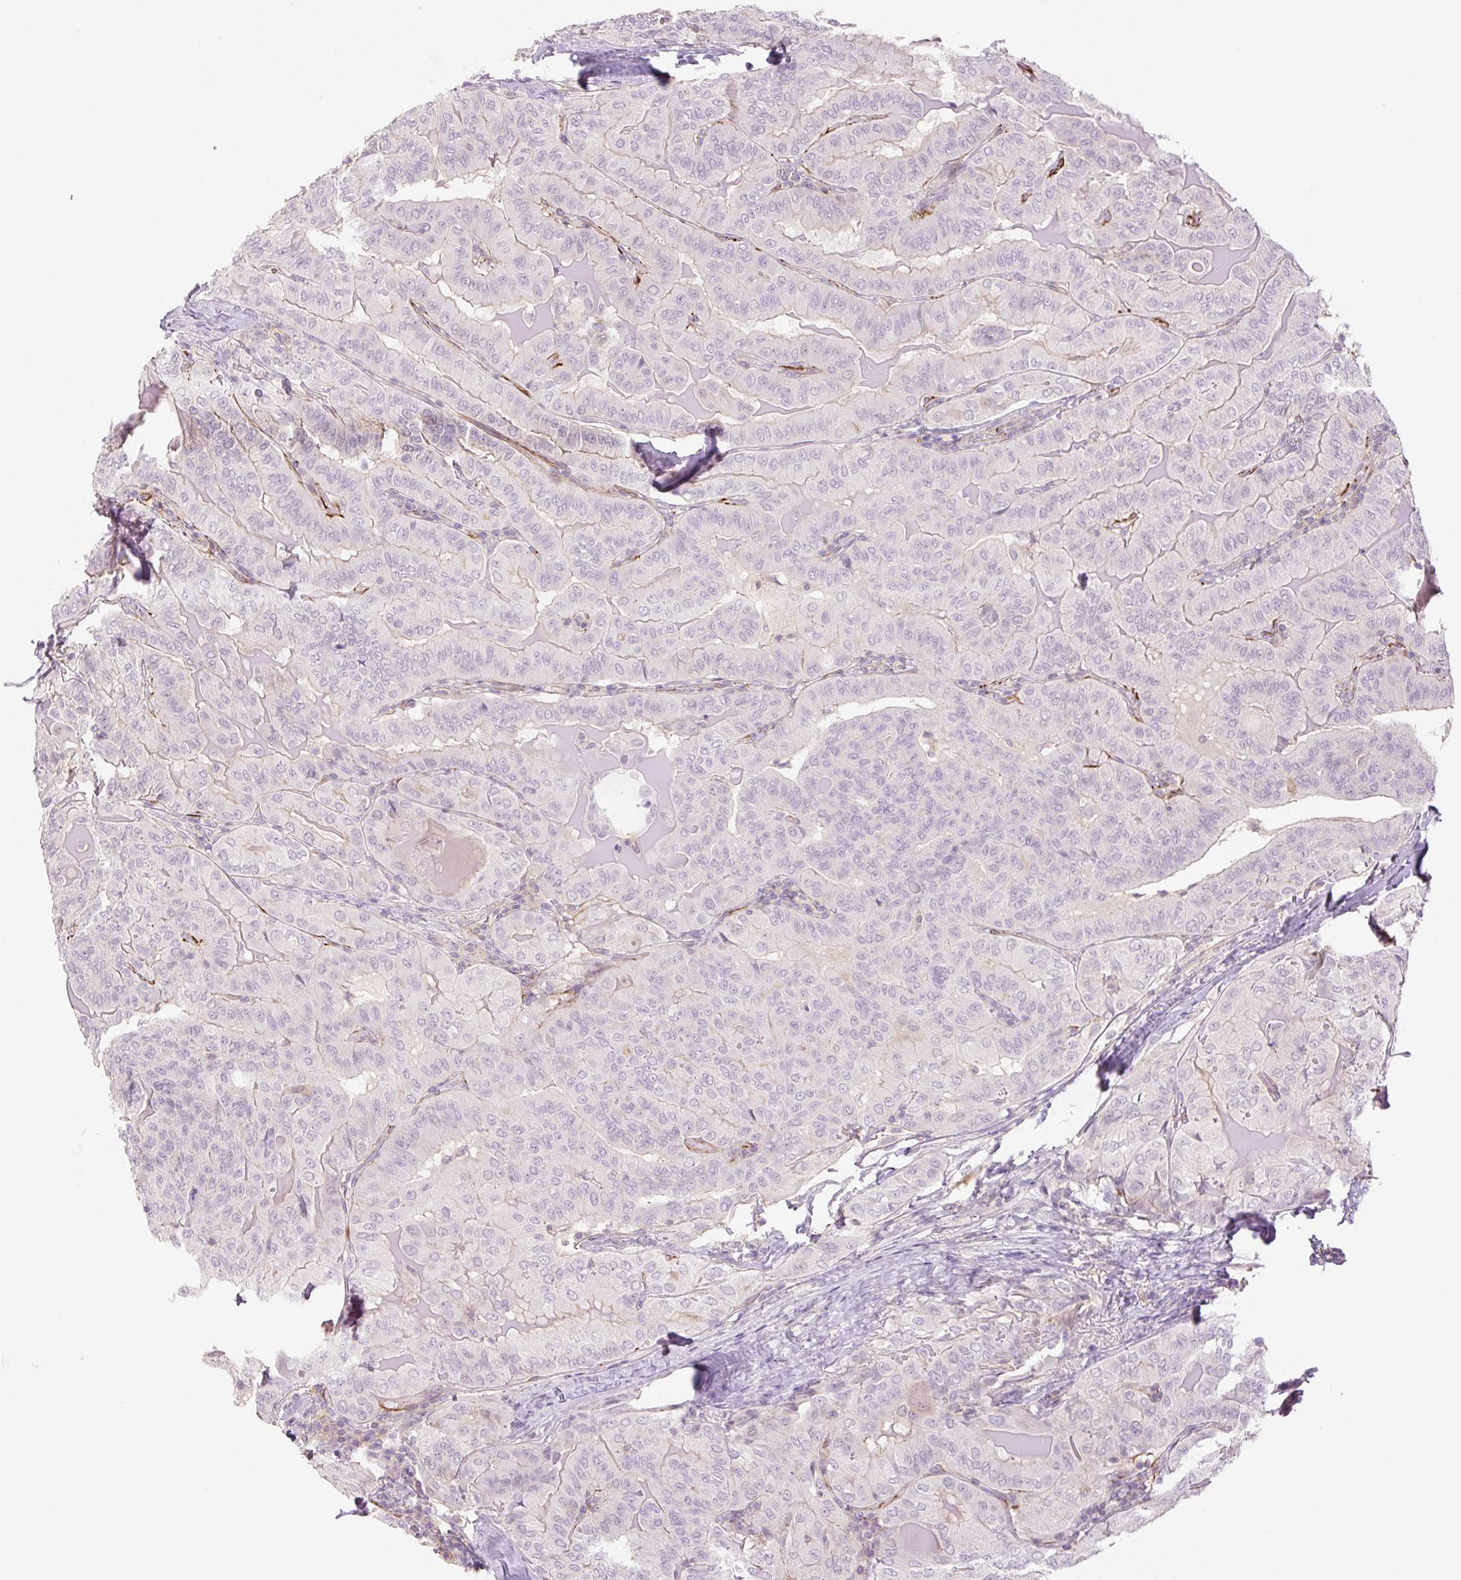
{"staining": {"intensity": "negative", "quantity": "none", "location": "none"}, "tissue": "thyroid cancer", "cell_type": "Tumor cells", "image_type": "cancer", "snomed": [{"axis": "morphology", "description": "Papillary adenocarcinoma, NOS"}, {"axis": "topography", "description": "Thyroid gland"}], "caption": "This is a image of immunohistochemistry (IHC) staining of thyroid papillary adenocarcinoma, which shows no positivity in tumor cells. The staining is performed using DAB brown chromogen with nuclei counter-stained in using hematoxylin.", "gene": "ZFYVE21", "patient": {"sex": "female", "age": 68}}